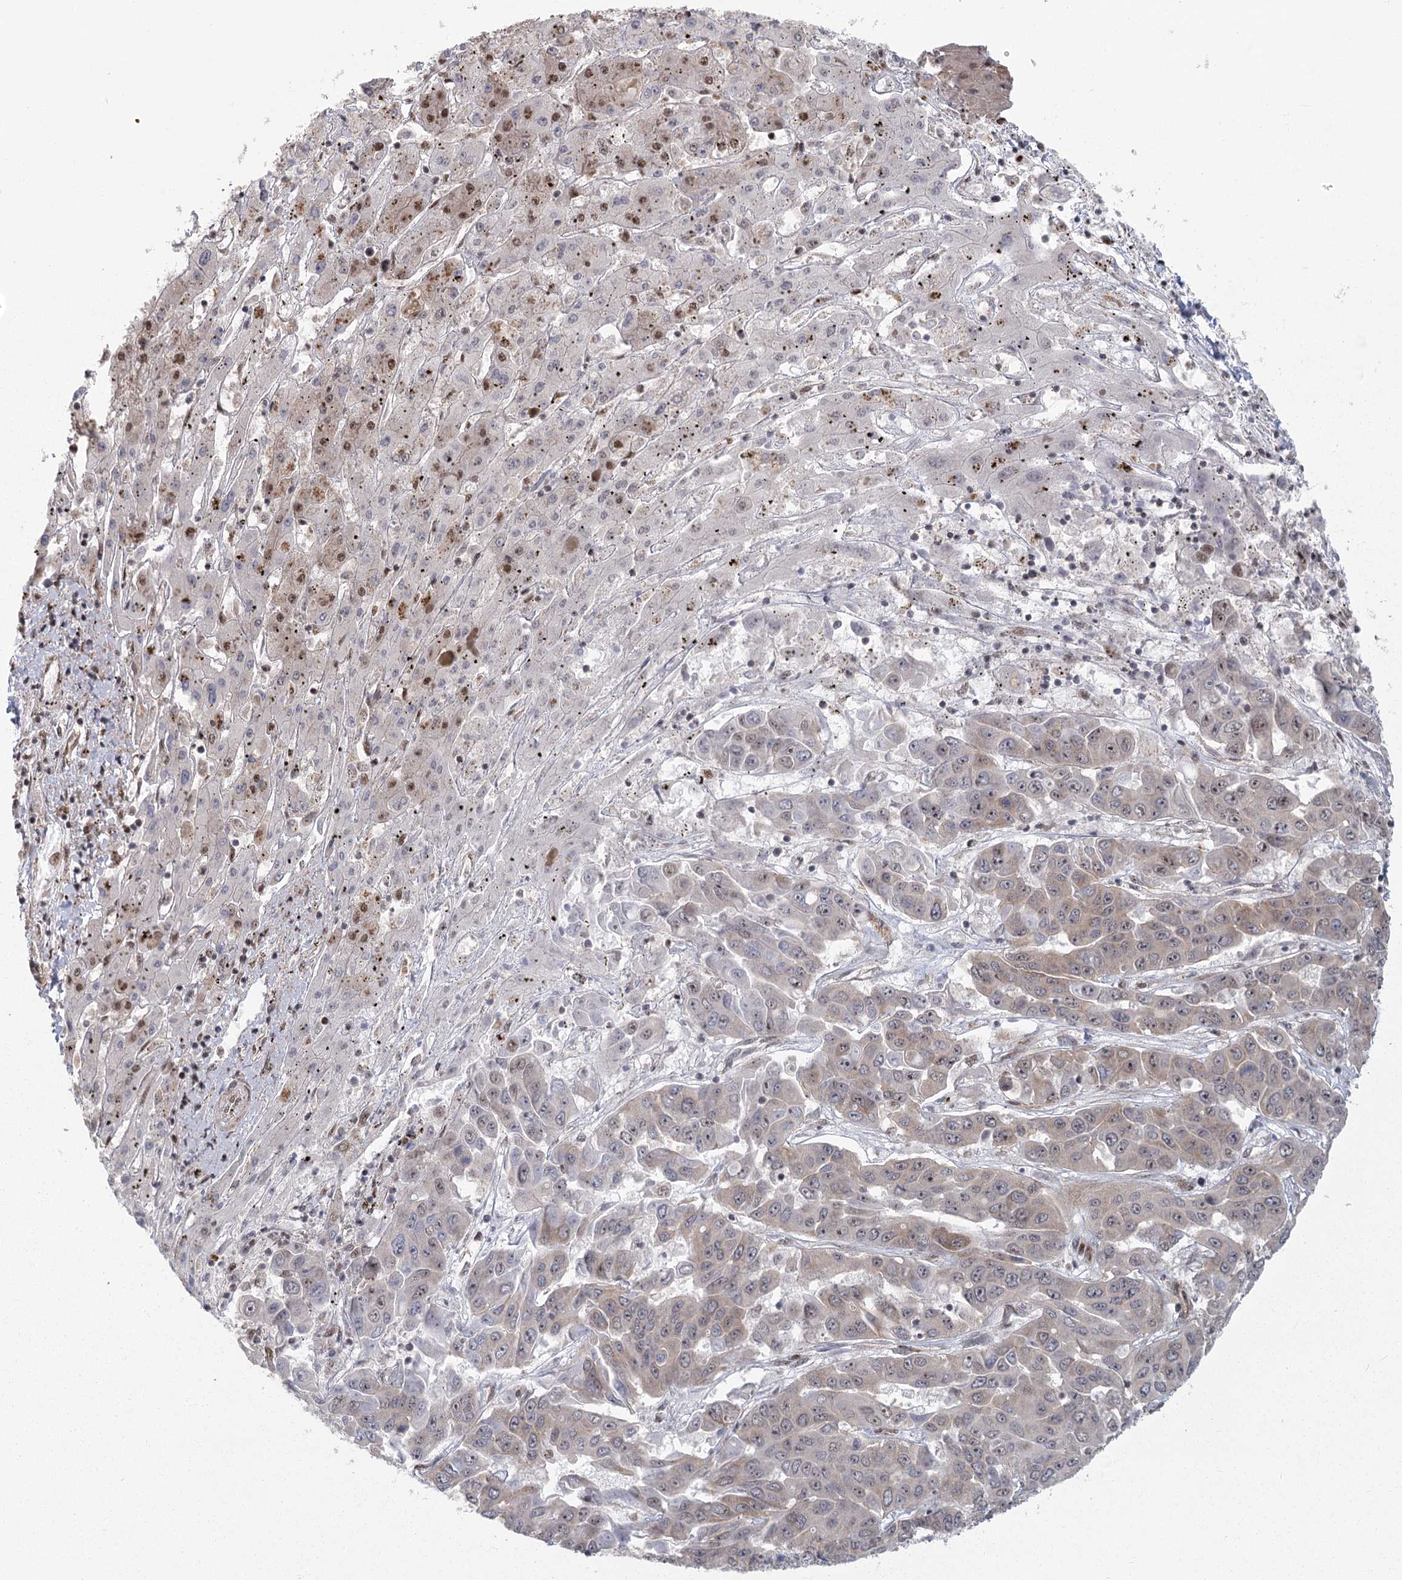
{"staining": {"intensity": "weak", "quantity": "25%-75%", "location": "cytoplasmic/membranous,nuclear"}, "tissue": "liver cancer", "cell_type": "Tumor cells", "image_type": "cancer", "snomed": [{"axis": "morphology", "description": "Cholangiocarcinoma"}, {"axis": "topography", "description": "Liver"}], "caption": "There is low levels of weak cytoplasmic/membranous and nuclear staining in tumor cells of liver cholangiocarcinoma, as demonstrated by immunohistochemical staining (brown color).", "gene": "PARM1", "patient": {"sex": "female", "age": 52}}